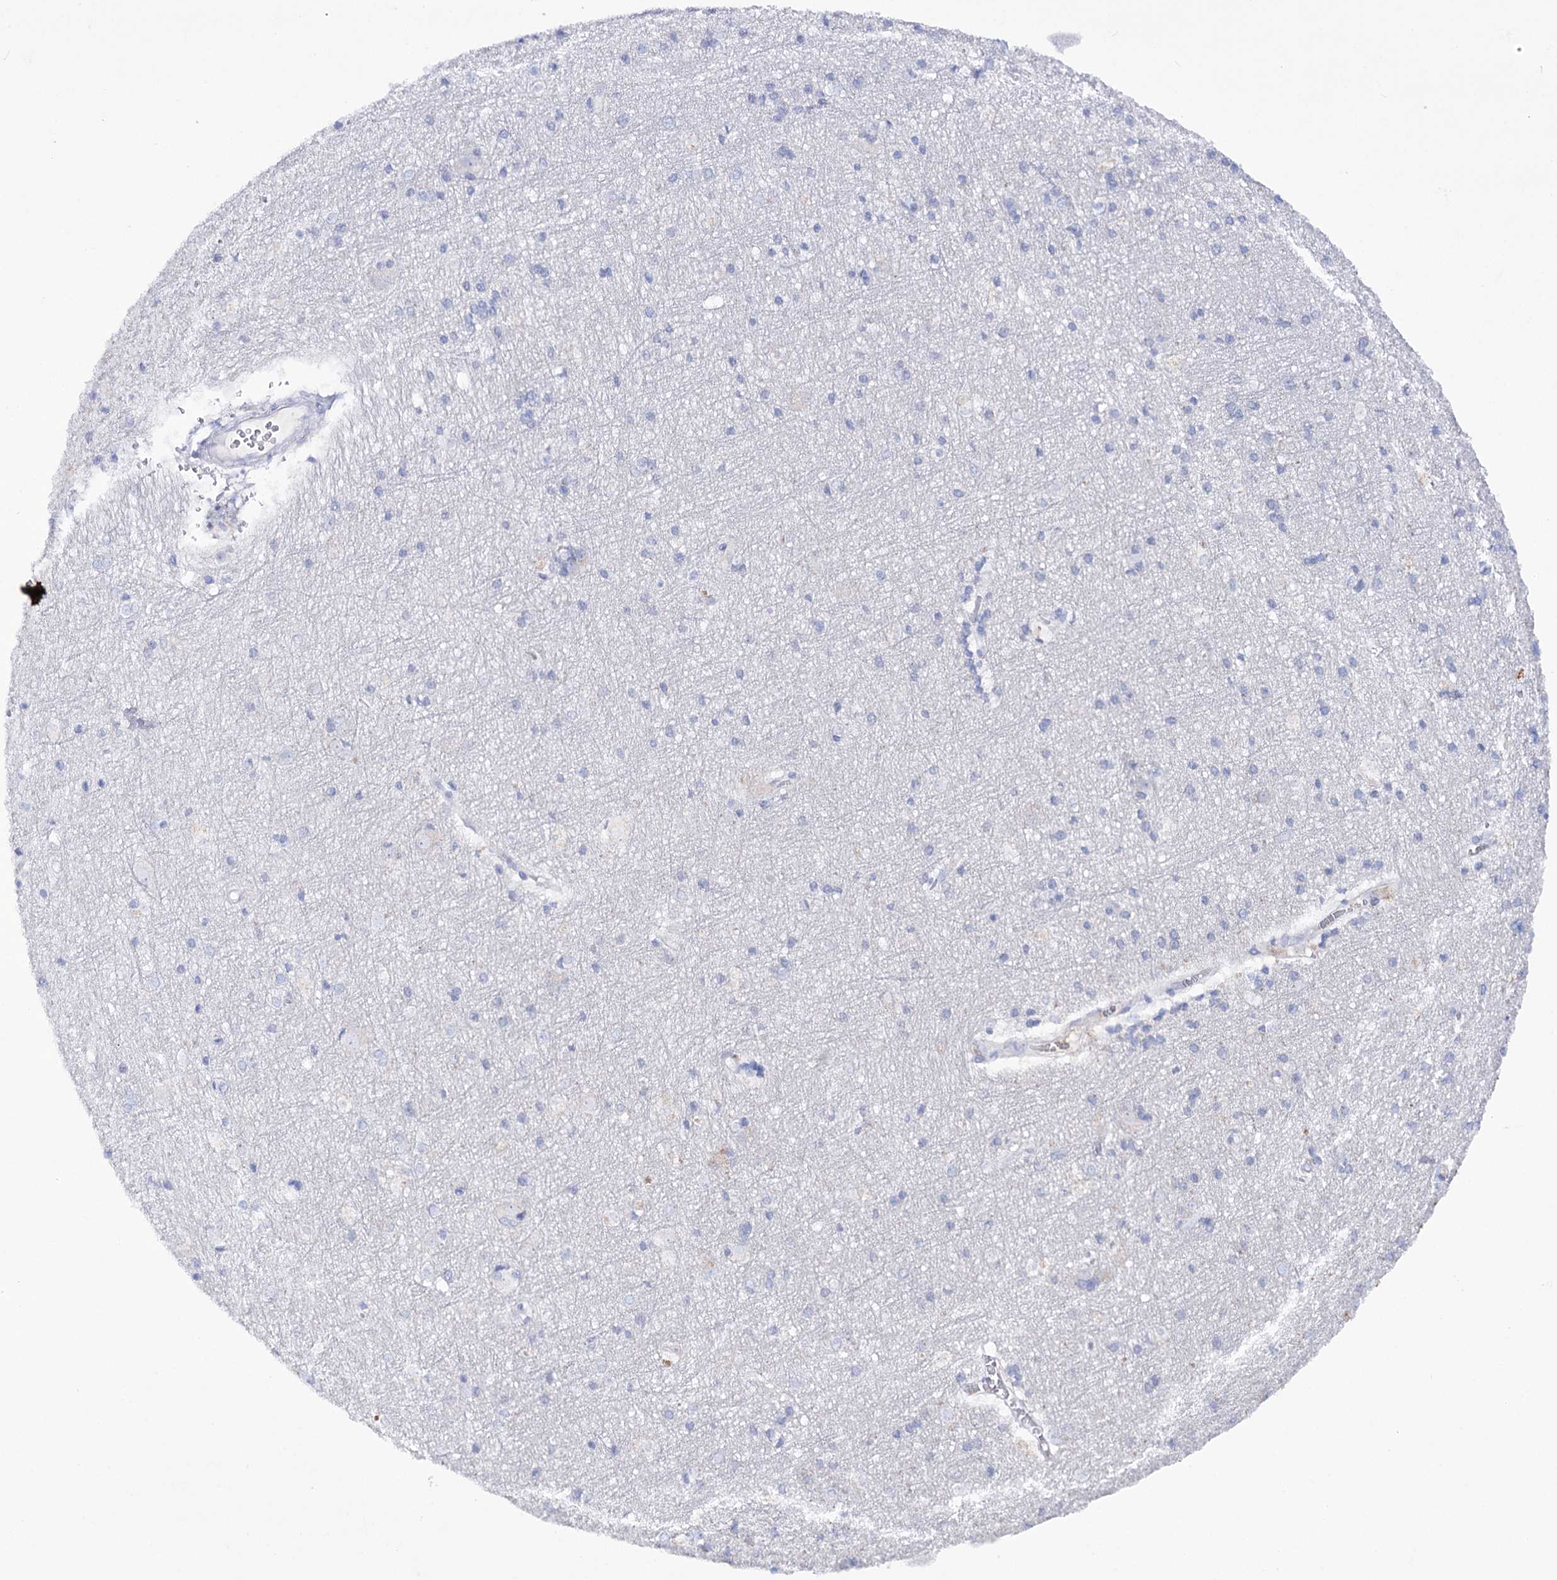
{"staining": {"intensity": "negative", "quantity": "none", "location": "none"}, "tissue": "cerebral cortex", "cell_type": "Endothelial cells", "image_type": "normal", "snomed": [{"axis": "morphology", "description": "Normal tissue, NOS"}, {"axis": "topography", "description": "Cerebral cortex"}], "caption": "Endothelial cells show no significant positivity in benign cerebral cortex. The staining was performed using DAB to visualize the protein expression in brown, while the nuclei were stained in blue with hematoxylin (Magnification: 20x).", "gene": "NAGLU", "patient": {"sex": "male", "age": 54}}